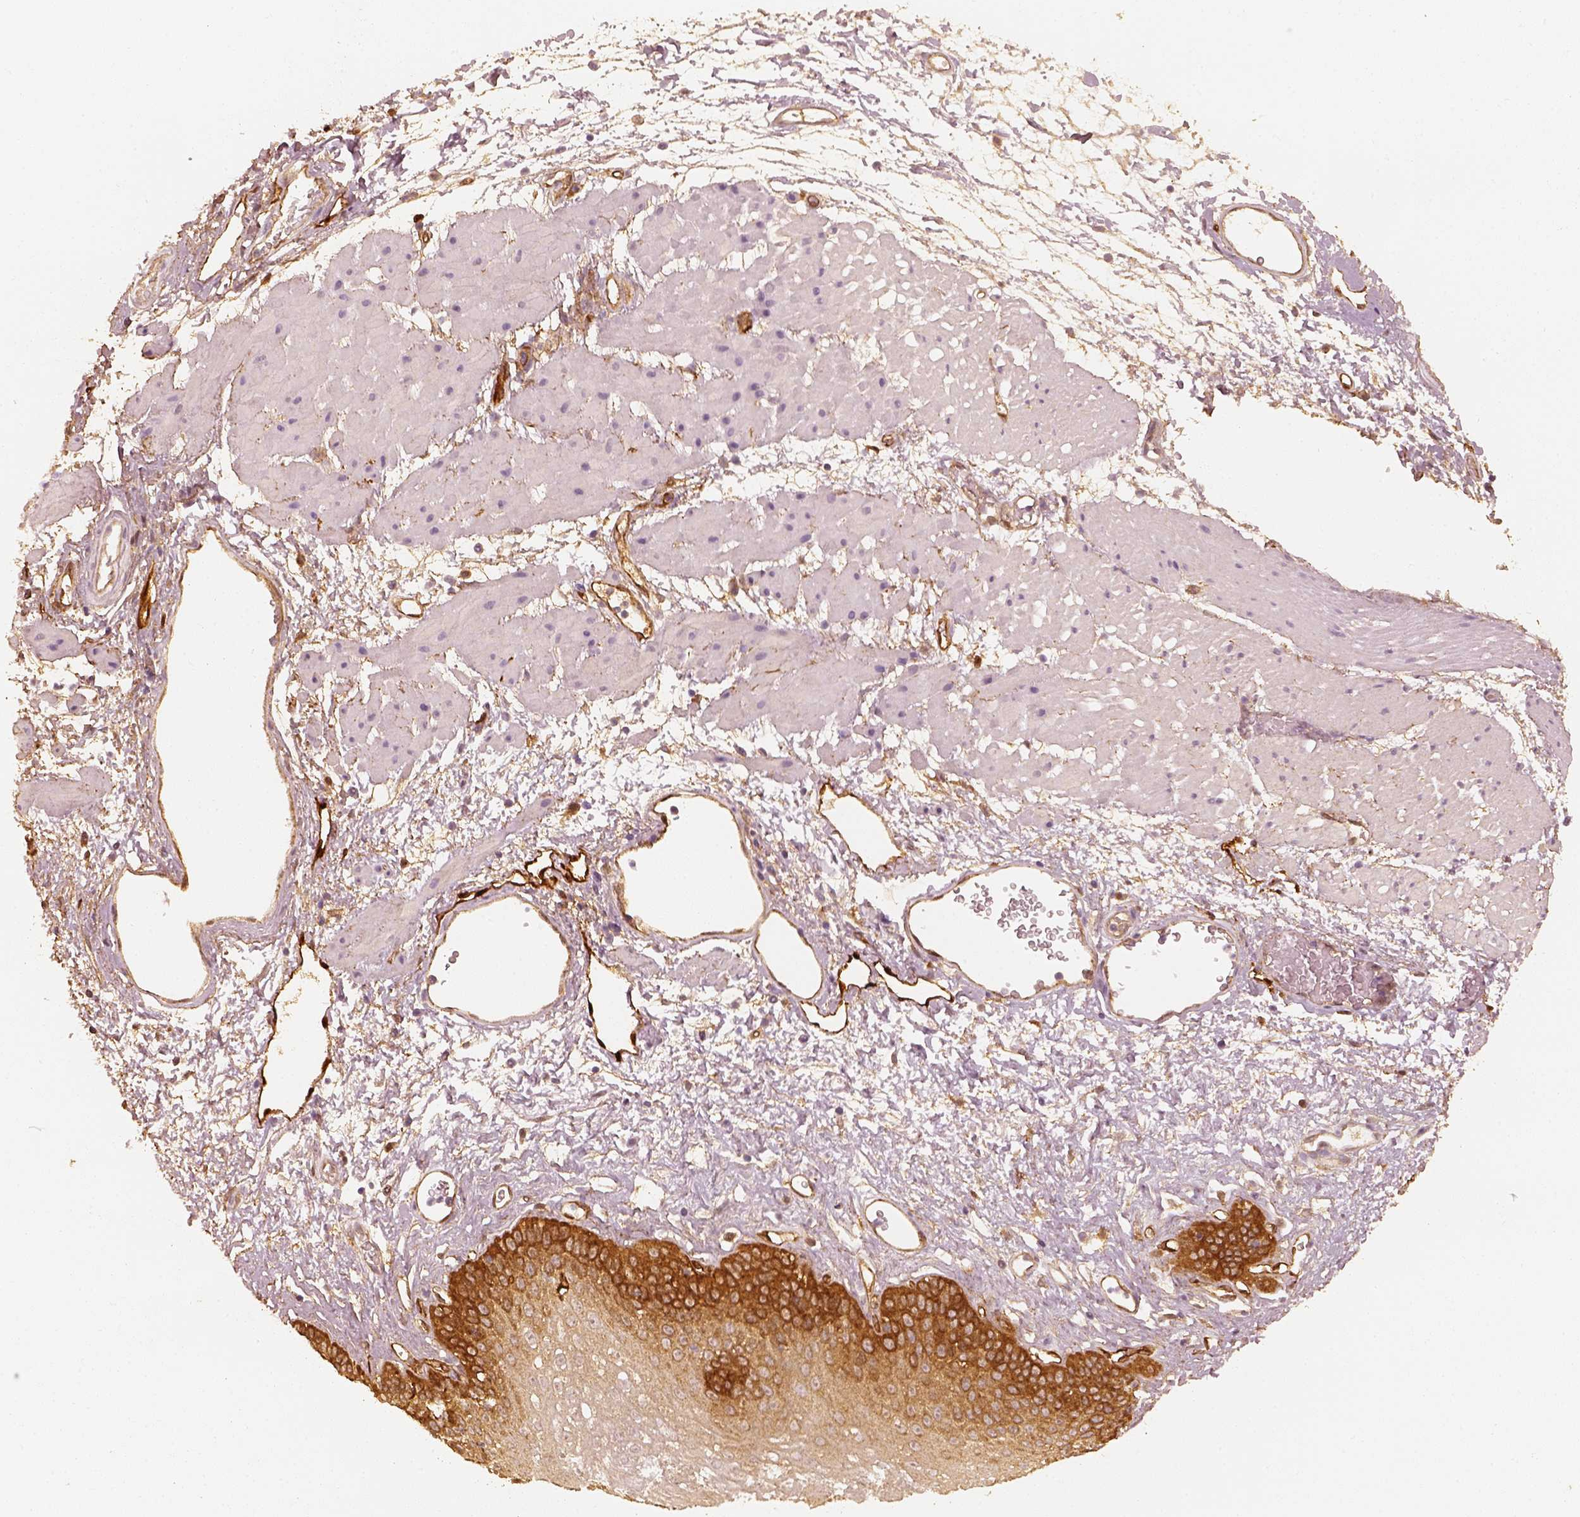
{"staining": {"intensity": "strong", "quantity": "25%-75%", "location": "cytoplasmic/membranous"}, "tissue": "esophagus", "cell_type": "Squamous epithelial cells", "image_type": "normal", "snomed": [{"axis": "morphology", "description": "Normal tissue, NOS"}, {"axis": "topography", "description": "Esophagus"}], "caption": "This is a photomicrograph of immunohistochemistry staining of unremarkable esophagus, which shows strong staining in the cytoplasmic/membranous of squamous epithelial cells.", "gene": "FSCN1", "patient": {"sex": "female", "age": 62}}